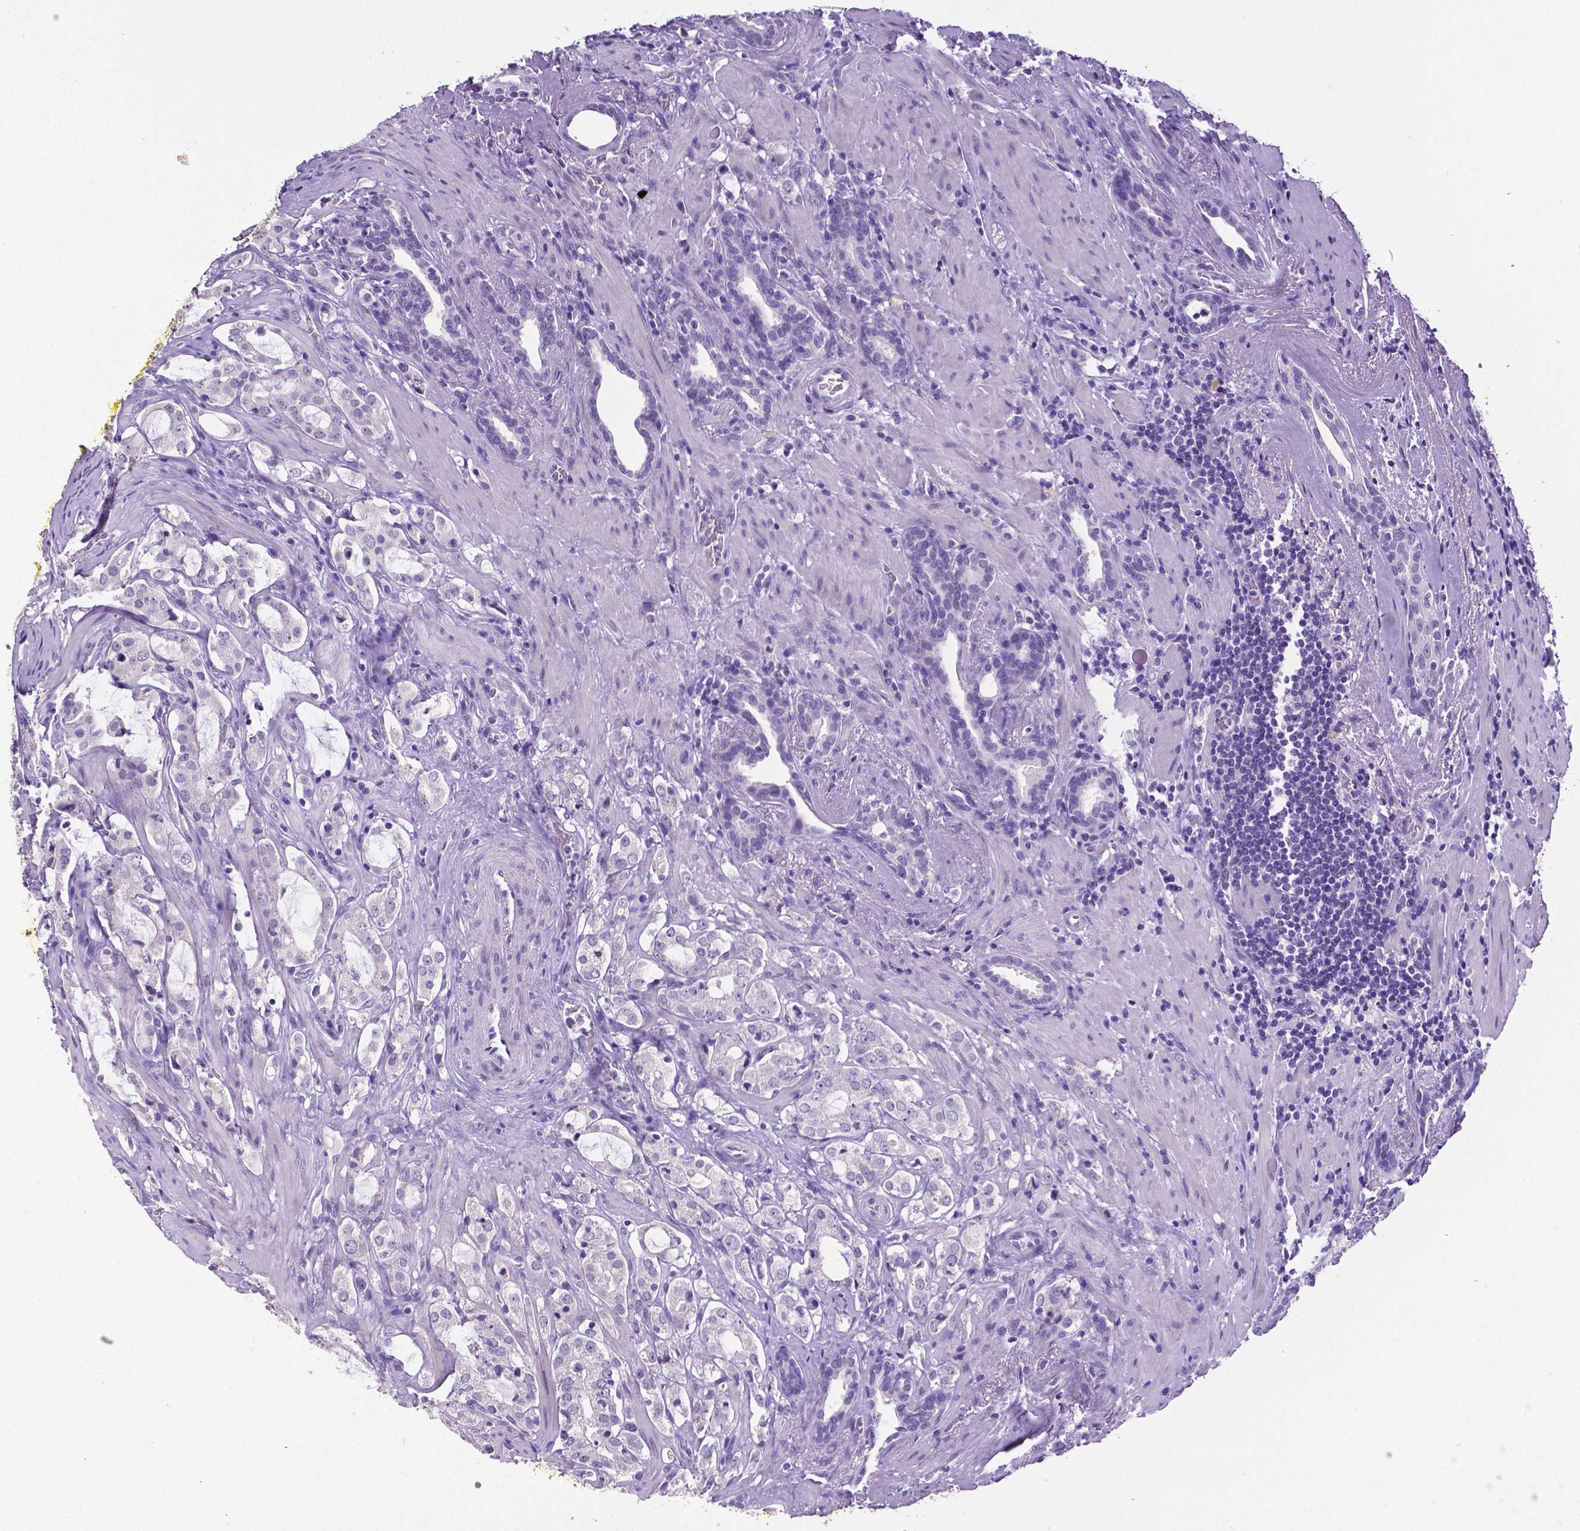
{"staining": {"intensity": "negative", "quantity": "none", "location": "none"}, "tissue": "prostate cancer", "cell_type": "Tumor cells", "image_type": "cancer", "snomed": [{"axis": "morphology", "description": "Adenocarcinoma, NOS"}, {"axis": "topography", "description": "Prostate"}], "caption": "Tumor cells are negative for brown protein staining in adenocarcinoma (prostate). Nuclei are stained in blue.", "gene": "SATB2", "patient": {"sex": "male", "age": 66}}